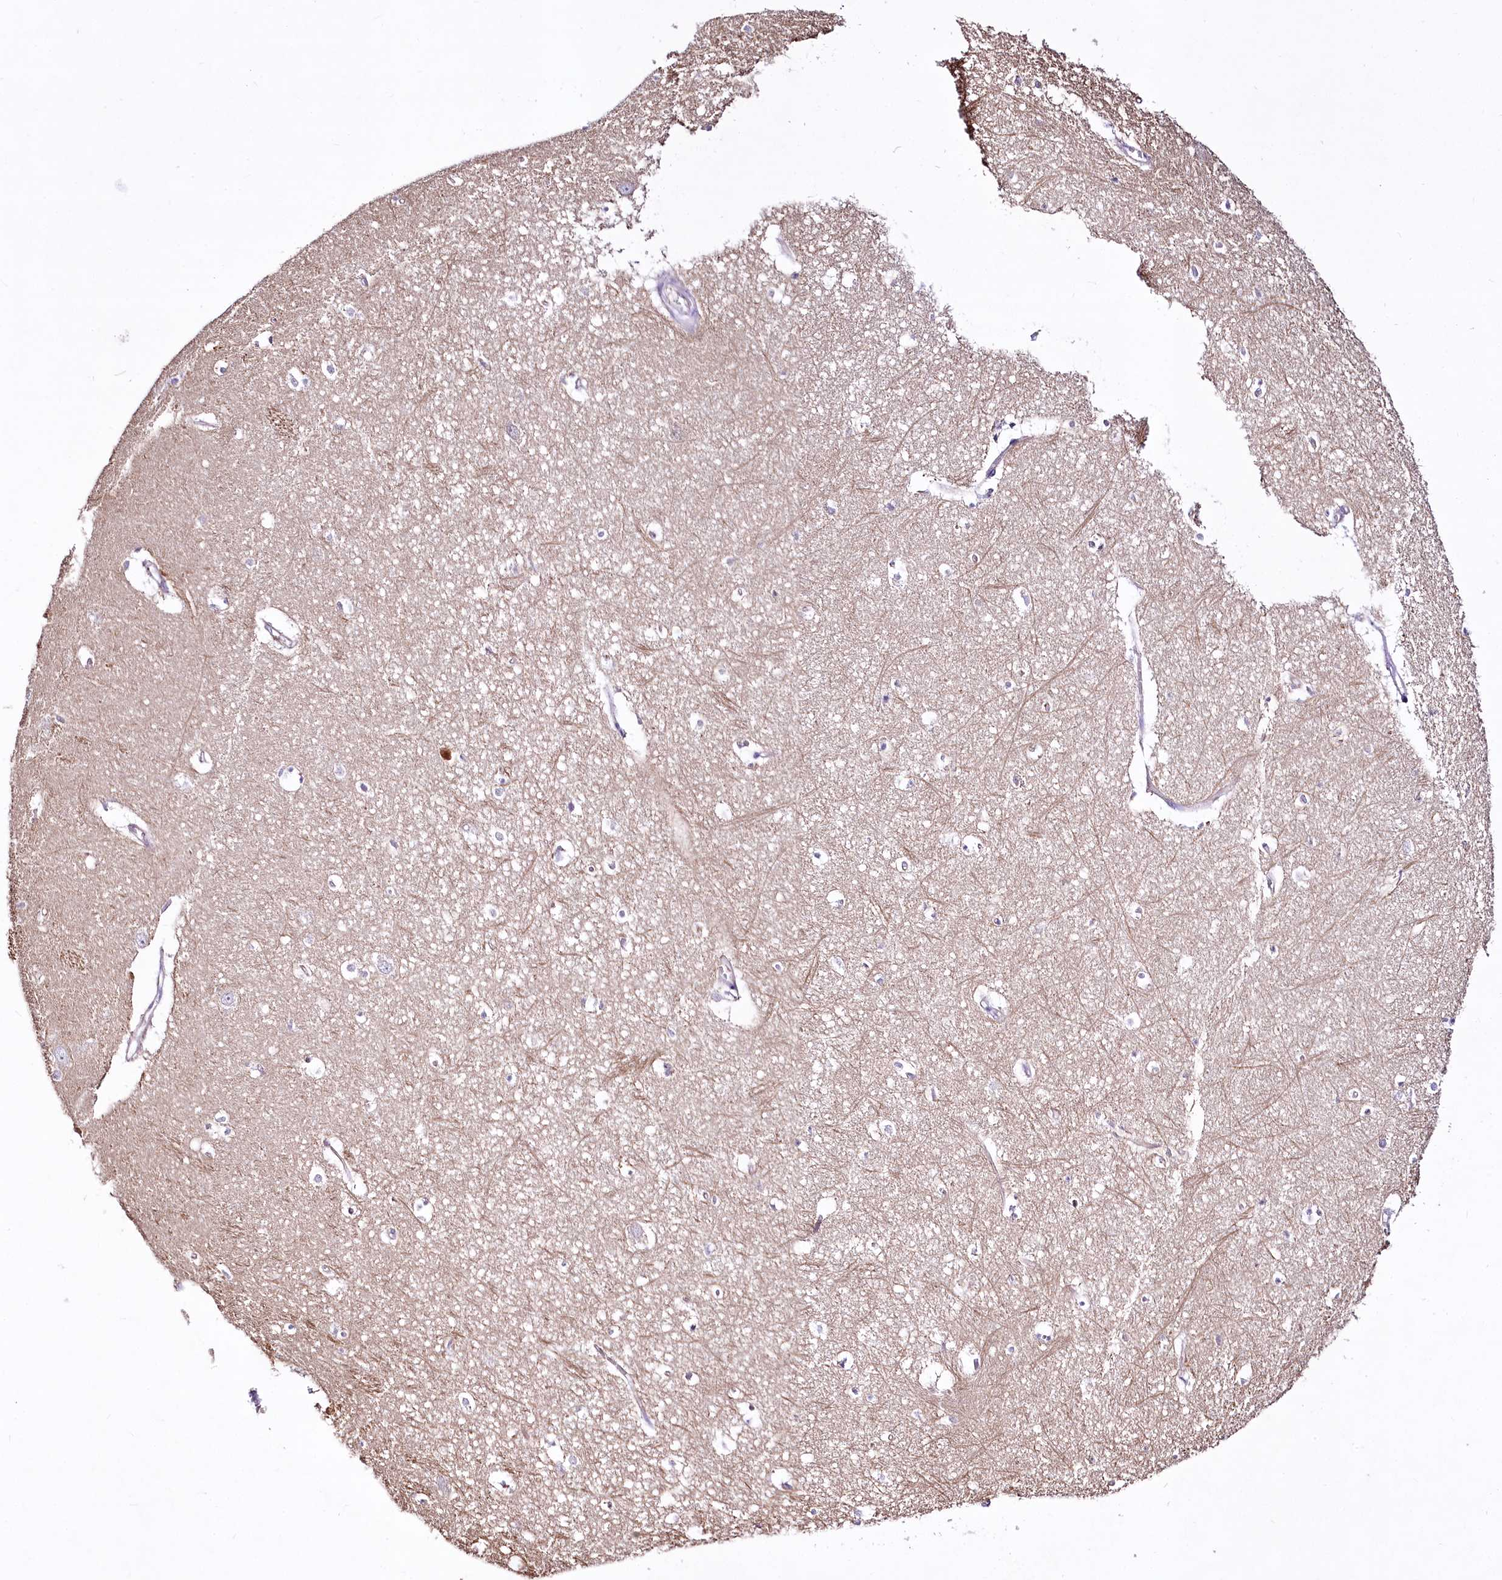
{"staining": {"intensity": "negative", "quantity": "none", "location": "none"}, "tissue": "hippocampus", "cell_type": "Glial cells", "image_type": "normal", "snomed": [{"axis": "morphology", "description": "Normal tissue, NOS"}, {"axis": "topography", "description": "Hippocampus"}], "caption": "Immunohistochemistry histopathology image of normal hippocampus: human hippocampus stained with DAB exhibits no significant protein positivity in glial cells.", "gene": "LRRC34", "patient": {"sex": "female", "age": 64}}